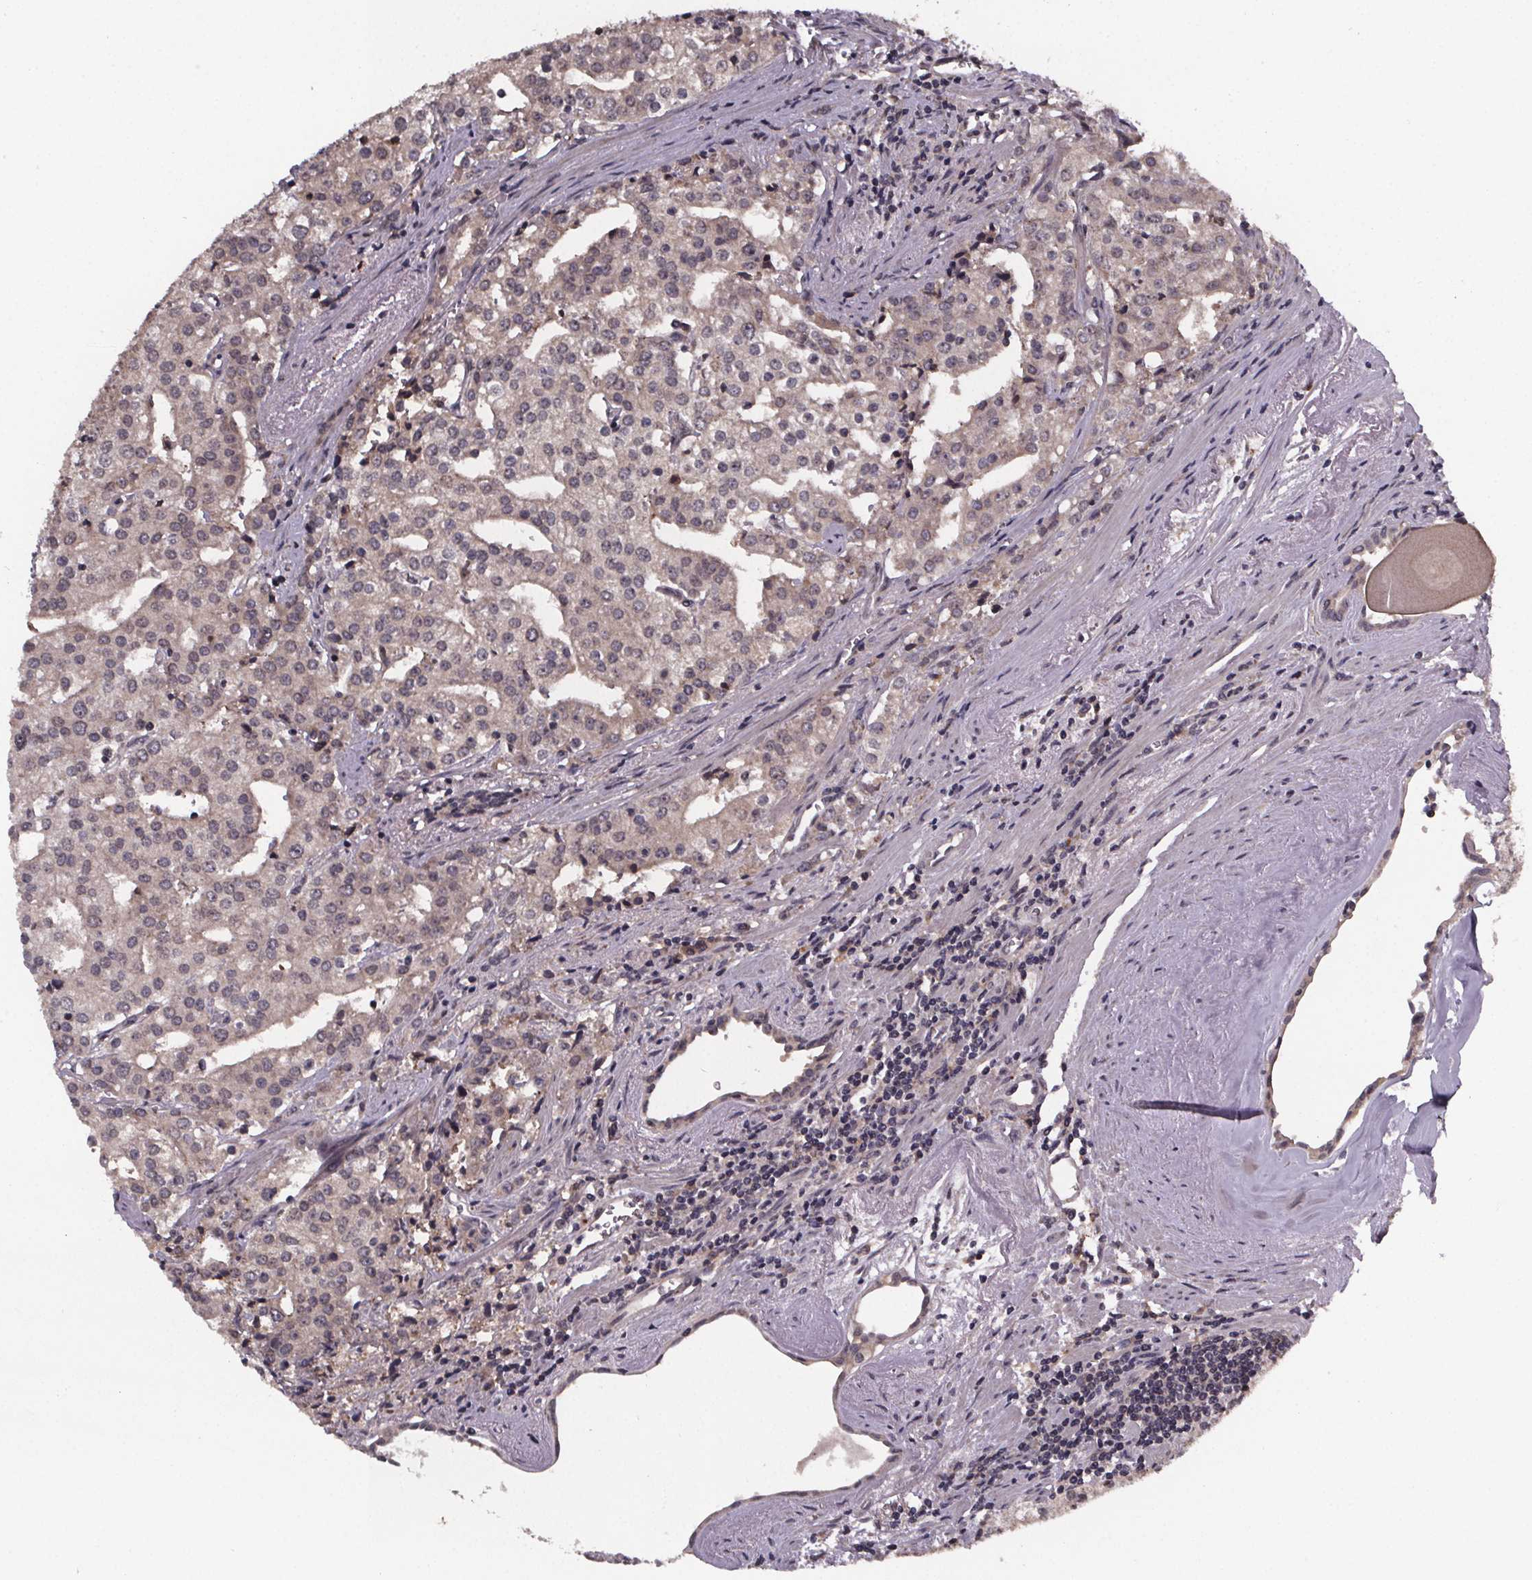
{"staining": {"intensity": "weak", "quantity": ">75%", "location": "cytoplasmic/membranous"}, "tissue": "prostate cancer", "cell_type": "Tumor cells", "image_type": "cancer", "snomed": [{"axis": "morphology", "description": "Adenocarcinoma, High grade"}, {"axis": "topography", "description": "Prostate"}], "caption": "Adenocarcinoma (high-grade) (prostate) stained for a protein (brown) shows weak cytoplasmic/membranous positive staining in about >75% of tumor cells.", "gene": "SAT1", "patient": {"sex": "male", "age": 68}}